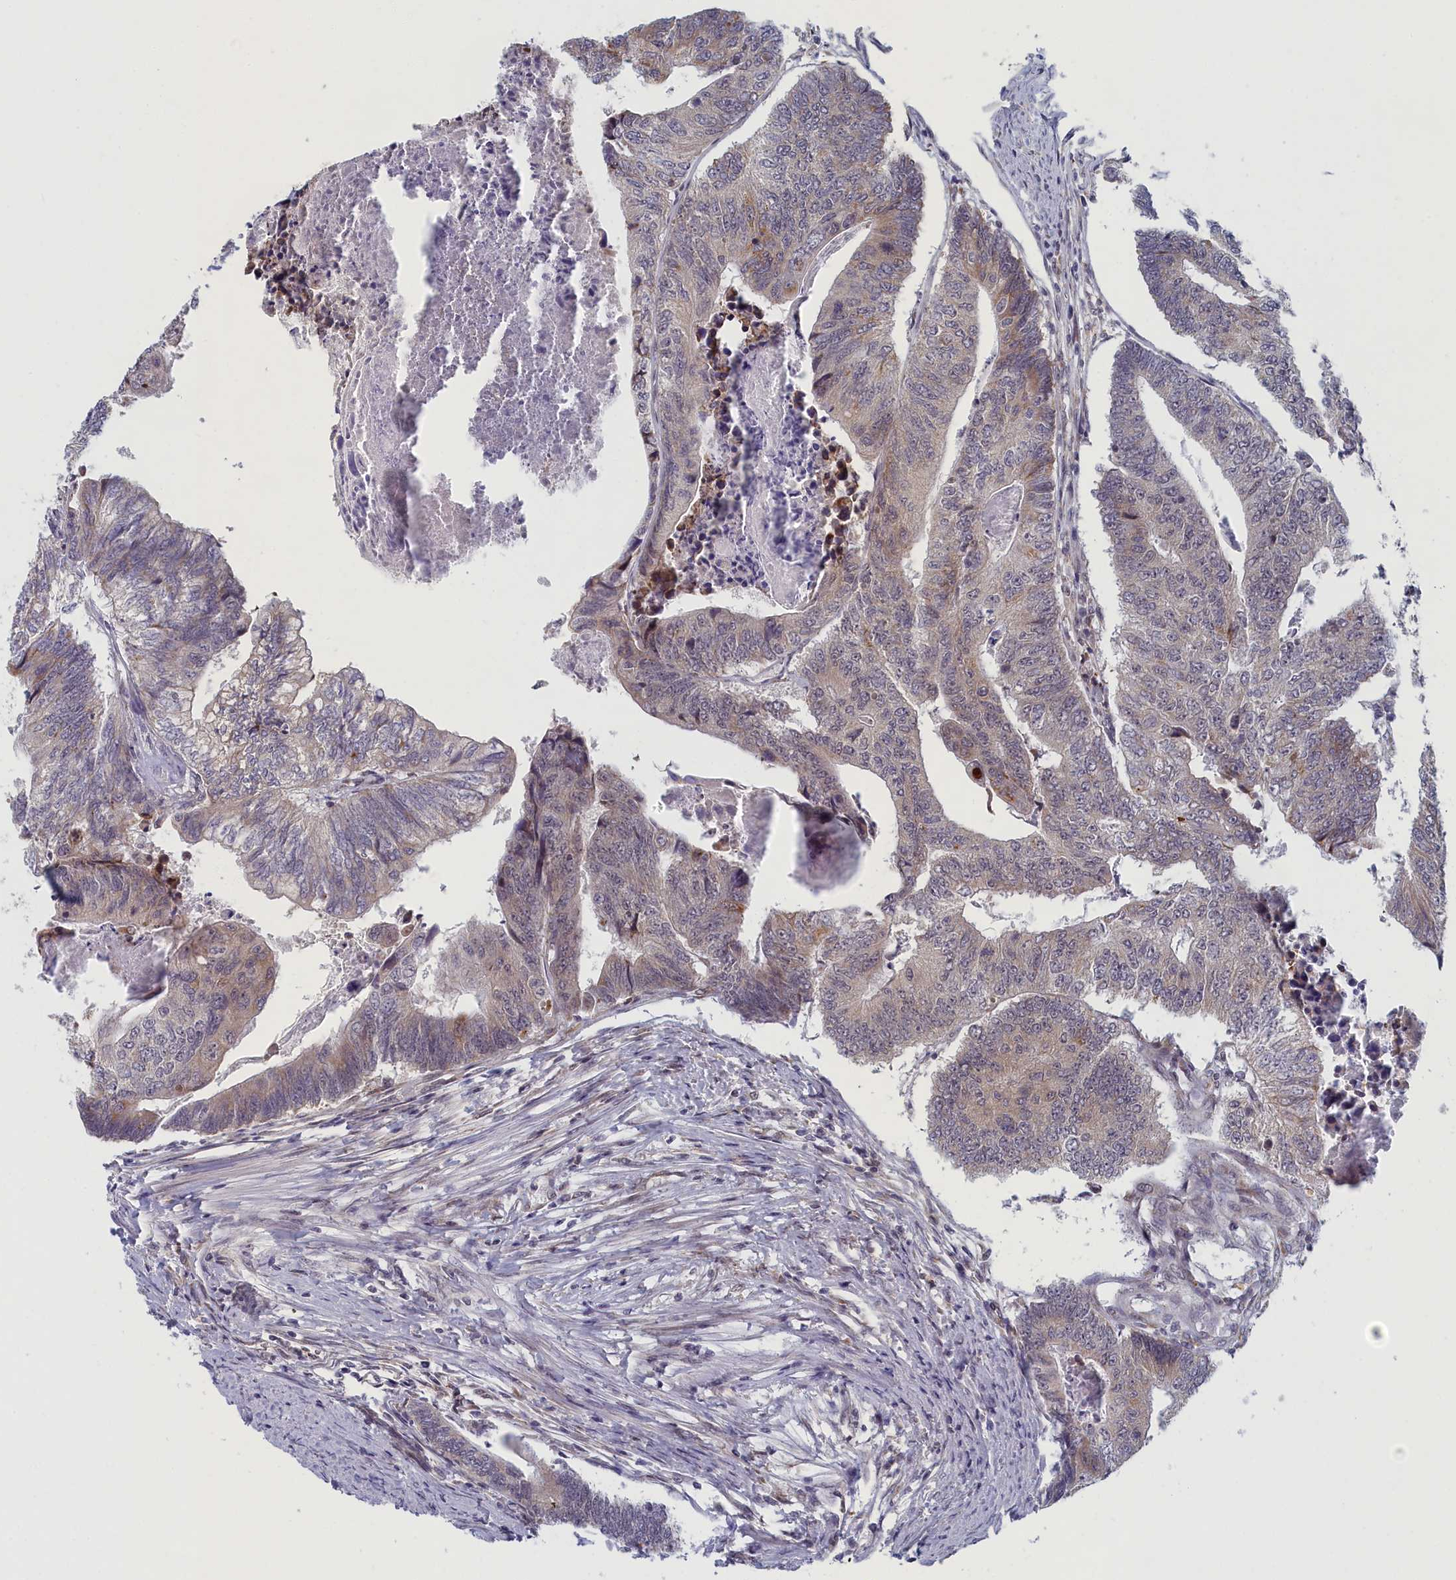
{"staining": {"intensity": "weak", "quantity": "<25%", "location": "cytoplasmic/membranous"}, "tissue": "colorectal cancer", "cell_type": "Tumor cells", "image_type": "cancer", "snomed": [{"axis": "morphology", "description": "Adenocarcinoma, NOS"}, {"axis": "topography", "description": "Colon"}], "caption": "Immunohistochemistry (IHC) micrograph of neoplastic tissue: human colorectal adenocarcinoma stained with DAB (3,3'-diaminobenzidine) displays no significant protein staining in tumor cells. Brightfield microscopy of immunohistochemistry stained with DAB (brown) and hematoxylin (blue), captured at high magnification.", "gene": "DNAJC17", "patient": {"sex": "female", "age": 67}}